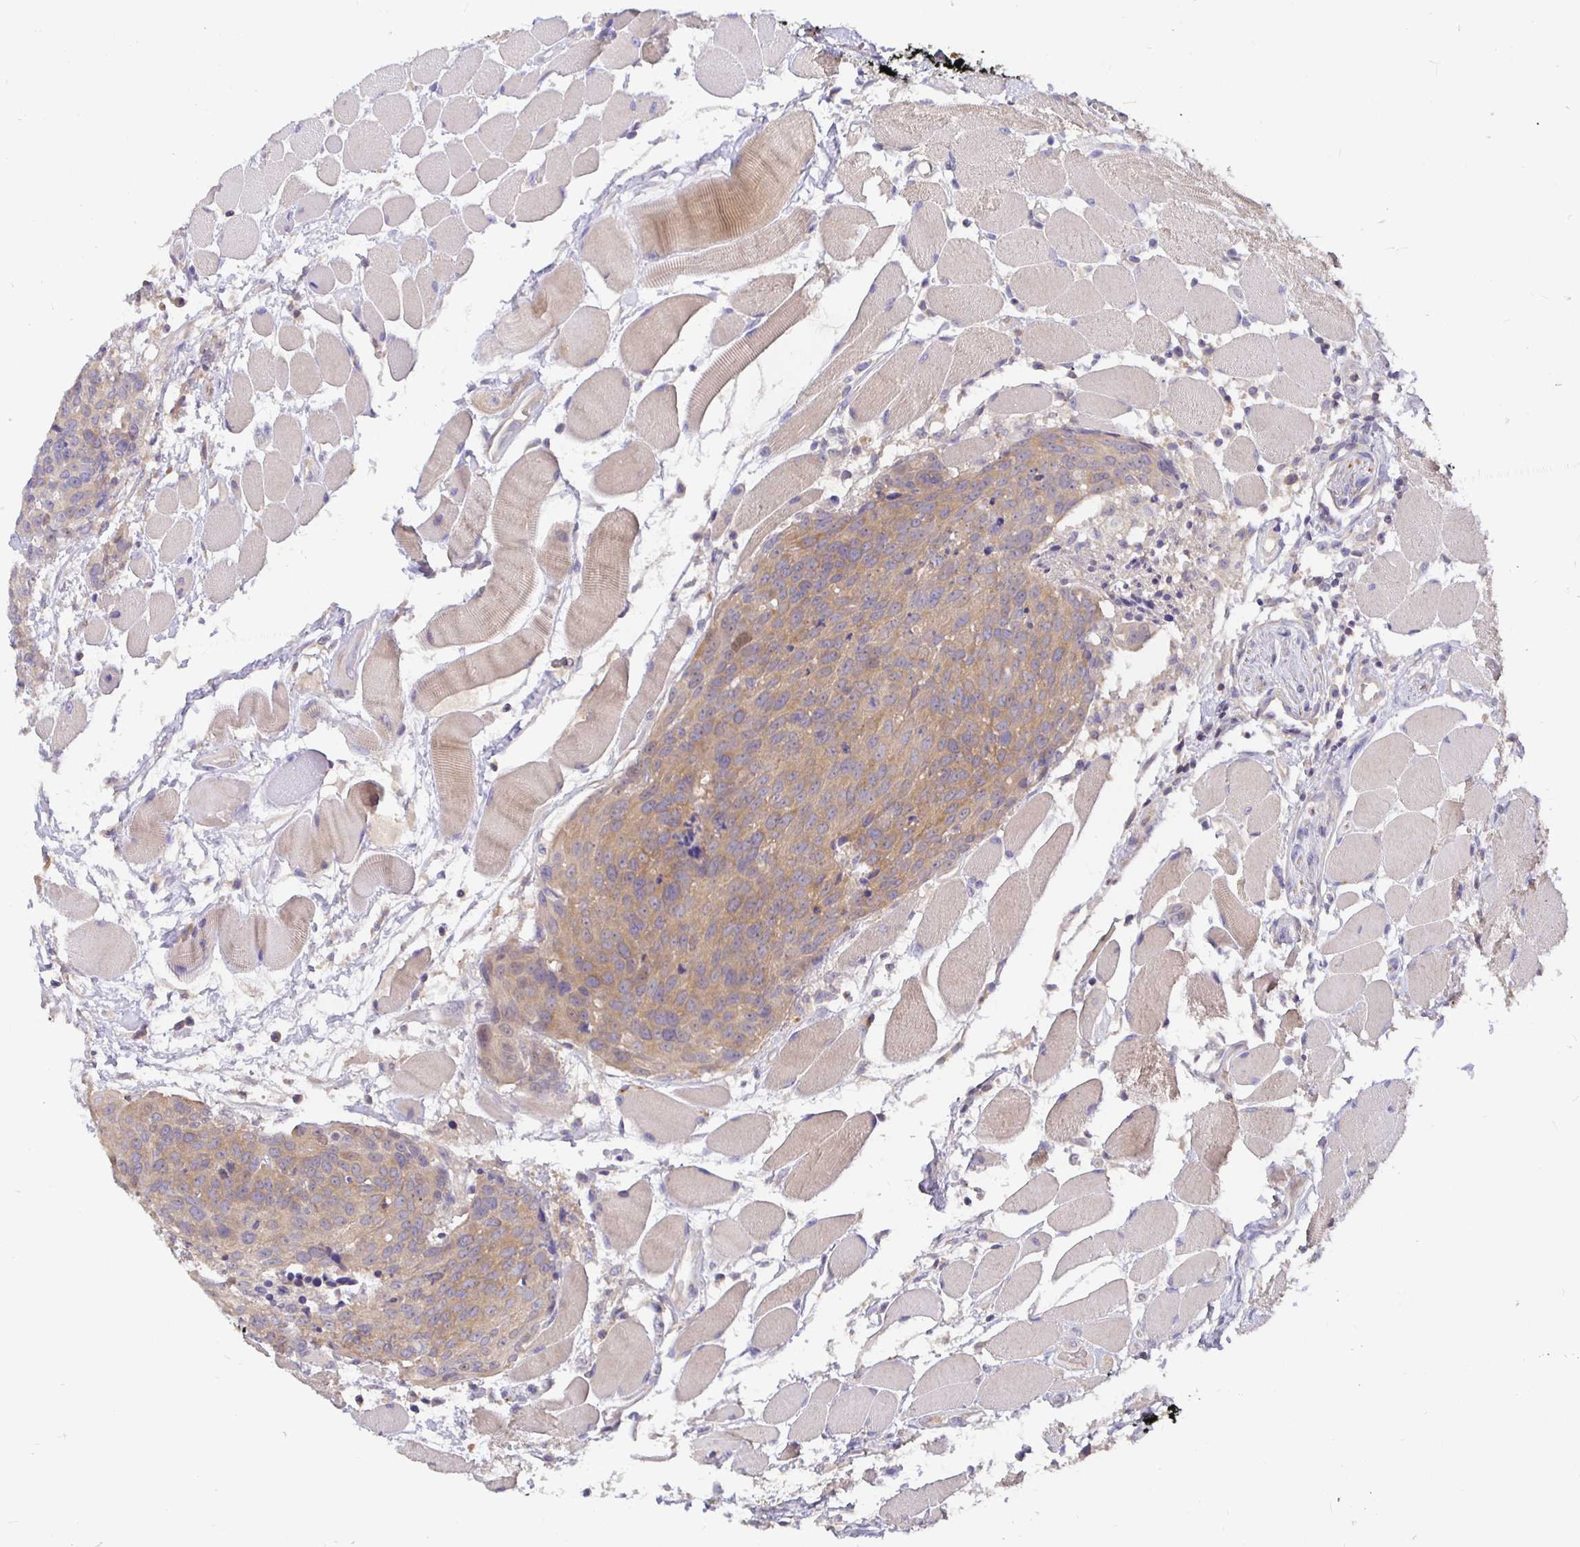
{"staining": {"intensity": "weak", "quantity": ">75%", "location": "cytoplasmic/membranous"}, "tissue": "head and neck cancer", "cell_type": "Tumor cells", "image_type": "cancer", "snomed": [{"axis": "morphology", "description": "Squamous cell carcinoma, NOS"}, {"axis": "topography", "description": "Oral tissue"}, {"axis": "topography", "description": "Head-Neck"}], "caption": "The immunohistochemical stain shows weak cytoplasmic/membranous positivity in tumor cells of squamous cell carcinoma (head and neck) tissue. (DAB = brown stain, brightfield microscopy at high magnification).", "gene": "KIF21A", "patient": {"sex": "male", "age": 64}}